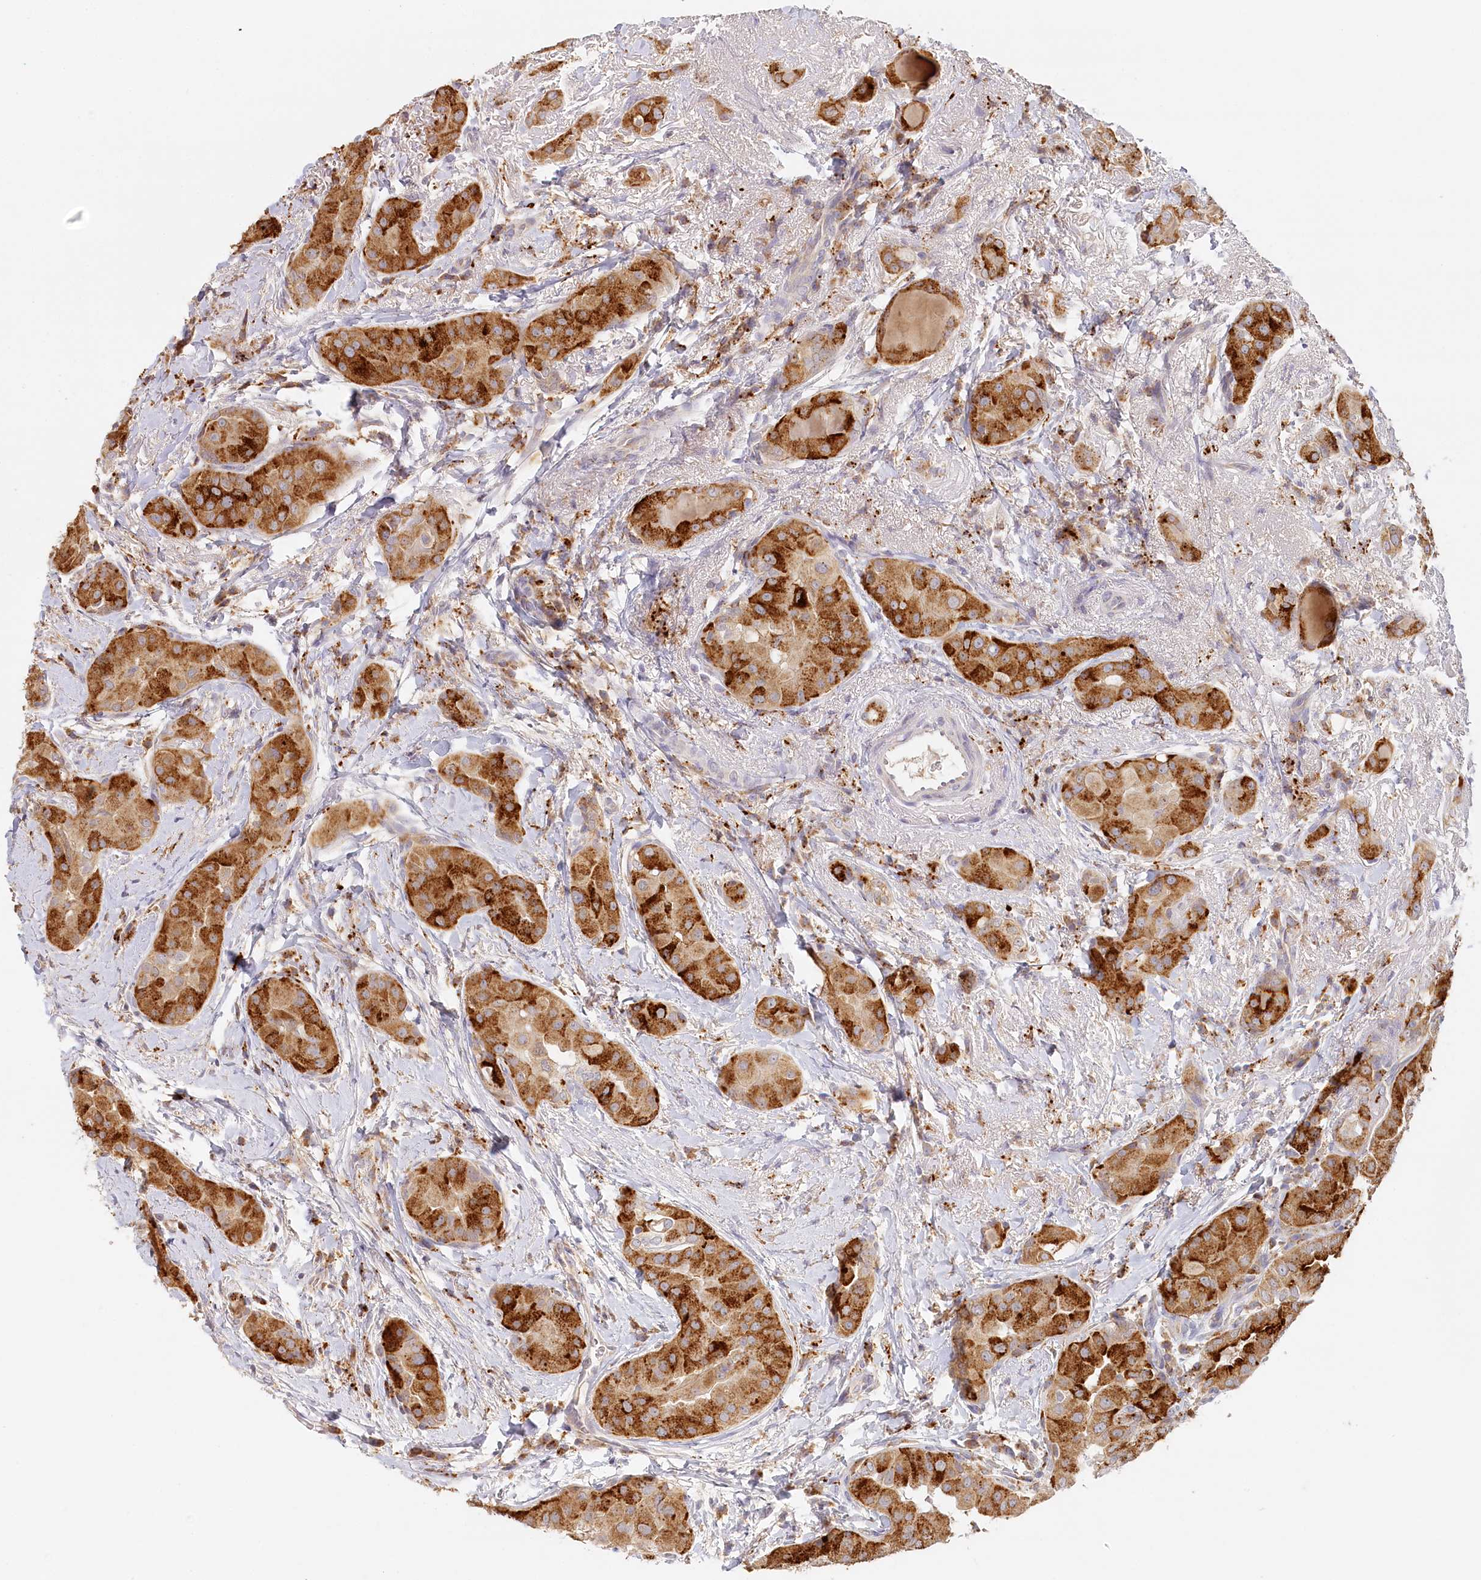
{"staining": {"intensity": "strong", "quantity": ">75%", "location": "cytoplasmic/membranous"}, "tissue": "thyroid cancer", "cell_type": "Tumor cells", "image_type": "cancer", "snomed": [{"axis": "morphology", "description": "Papillary adenocarcinoma, NOS"}, {"axis": "topography", "description": "Thyroid gland"}], "caption": "Immunohistochemistry photomicrograph of human thyroid papillary adenocarcinoma stained for a protein (brown), which shows high levels of strong cytoplasmic/membranous positivity in about >75% of tumor cells.", "gene": "VSIG1", "patient": {"sex": "male", "age": 33}}